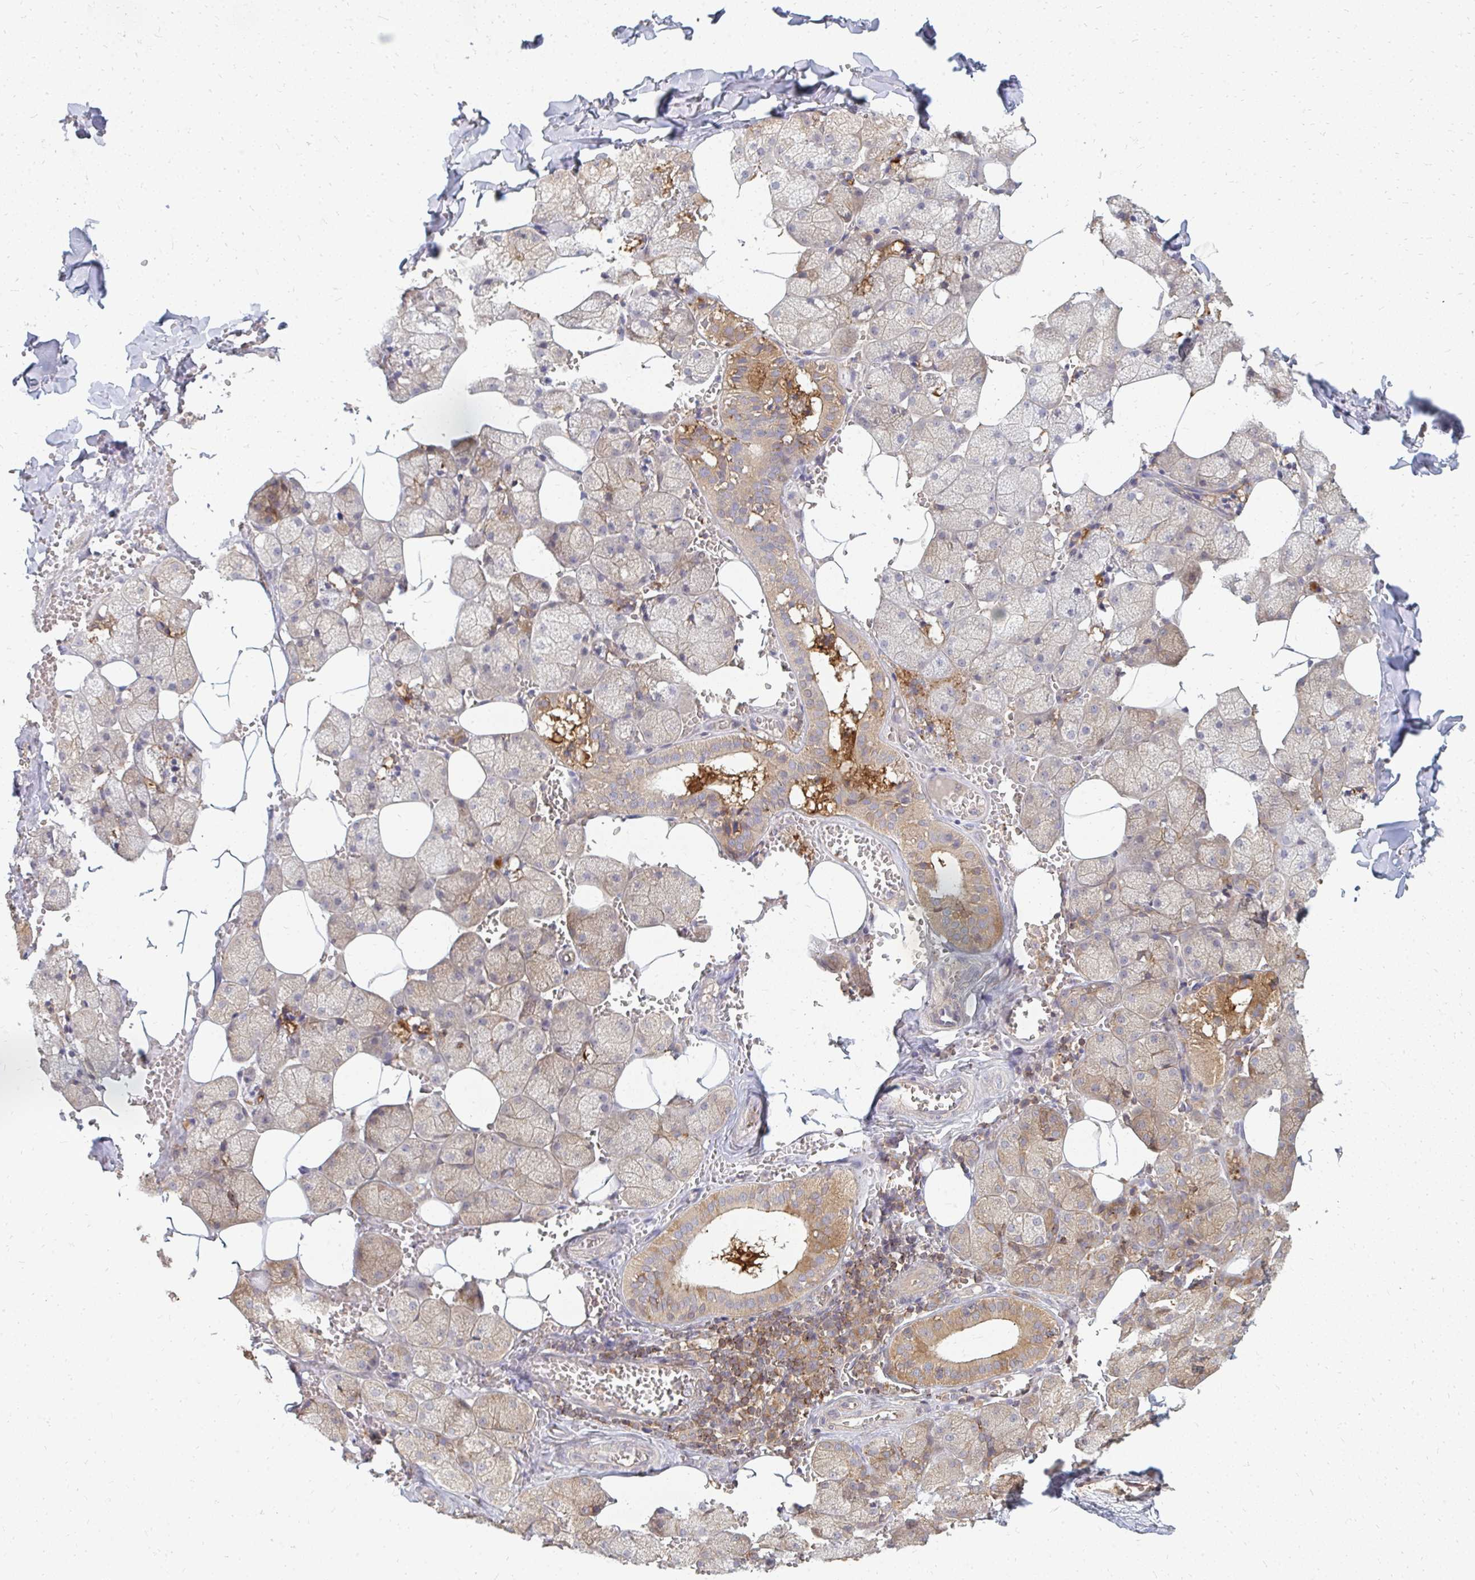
{"staining": {"intensity": "moderate", "quantity": ">75%", "location": "cytoplasmic/membranous"}, "tissue": "salivary gland", "cell_type": "Glandular cells", "image_type": "normal", "snomed": [{"axis": "morphology", "description": "Normal tissue, NOS"}, {"axis": "topography", "description": "Salivary gland"}, {"axis": "topography", "description": "Peripheral nerve tissue"}], "caption": "Benign salivary gland exhibits moderate cytoplasmic/membranous expression in approximately >75% of glandular cells, visualized by immunohistochemistry.", "gene": "ZNF285", "patient": {"sex": "male", "age": 38}}